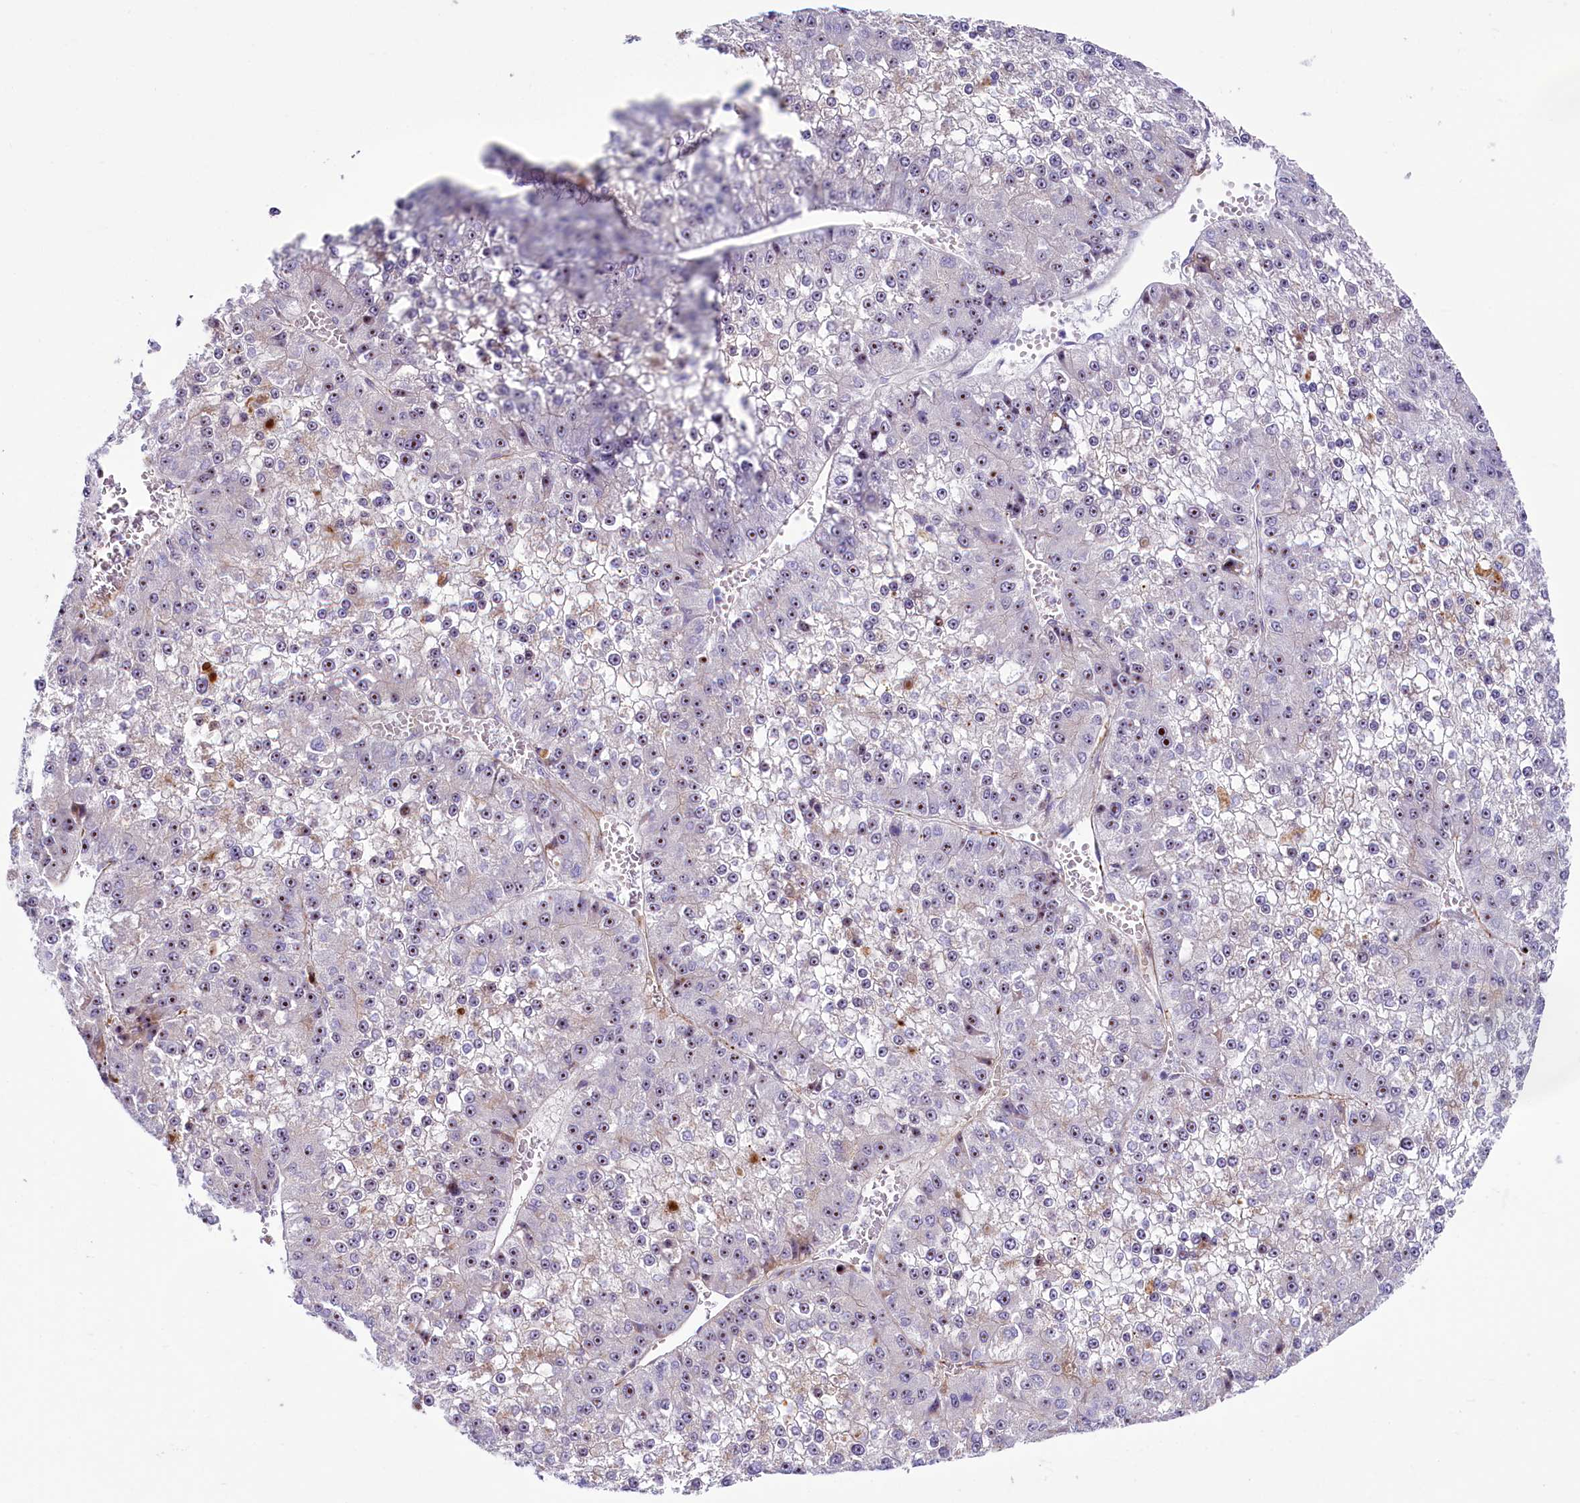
{"staining": {"intensity": "moderate", "quantity": "25%-75%", "location": "nuclear"}, "tissue": "liver cancer", "cell_type": "Tumor cells", "image_type": "cancer", "snomed": [{"axis": "morphology", "description": "Carcinoma, Hepatocellular, NOS"}, {"axis": "topography", "description": "Liver"}], "caption": "High-magnification brightfield microscopy of liver hepatocellular carcinoma stained with DAB (3,3'-diaminobenzidine) (brown) and counterstained with hematoxylin (blue). tumor cells exhibit moderate nuclear staining is identified in about25%-75% of cells.", "gene": "SH3TC2", "patient": {"sex": "female", "age": 73}}